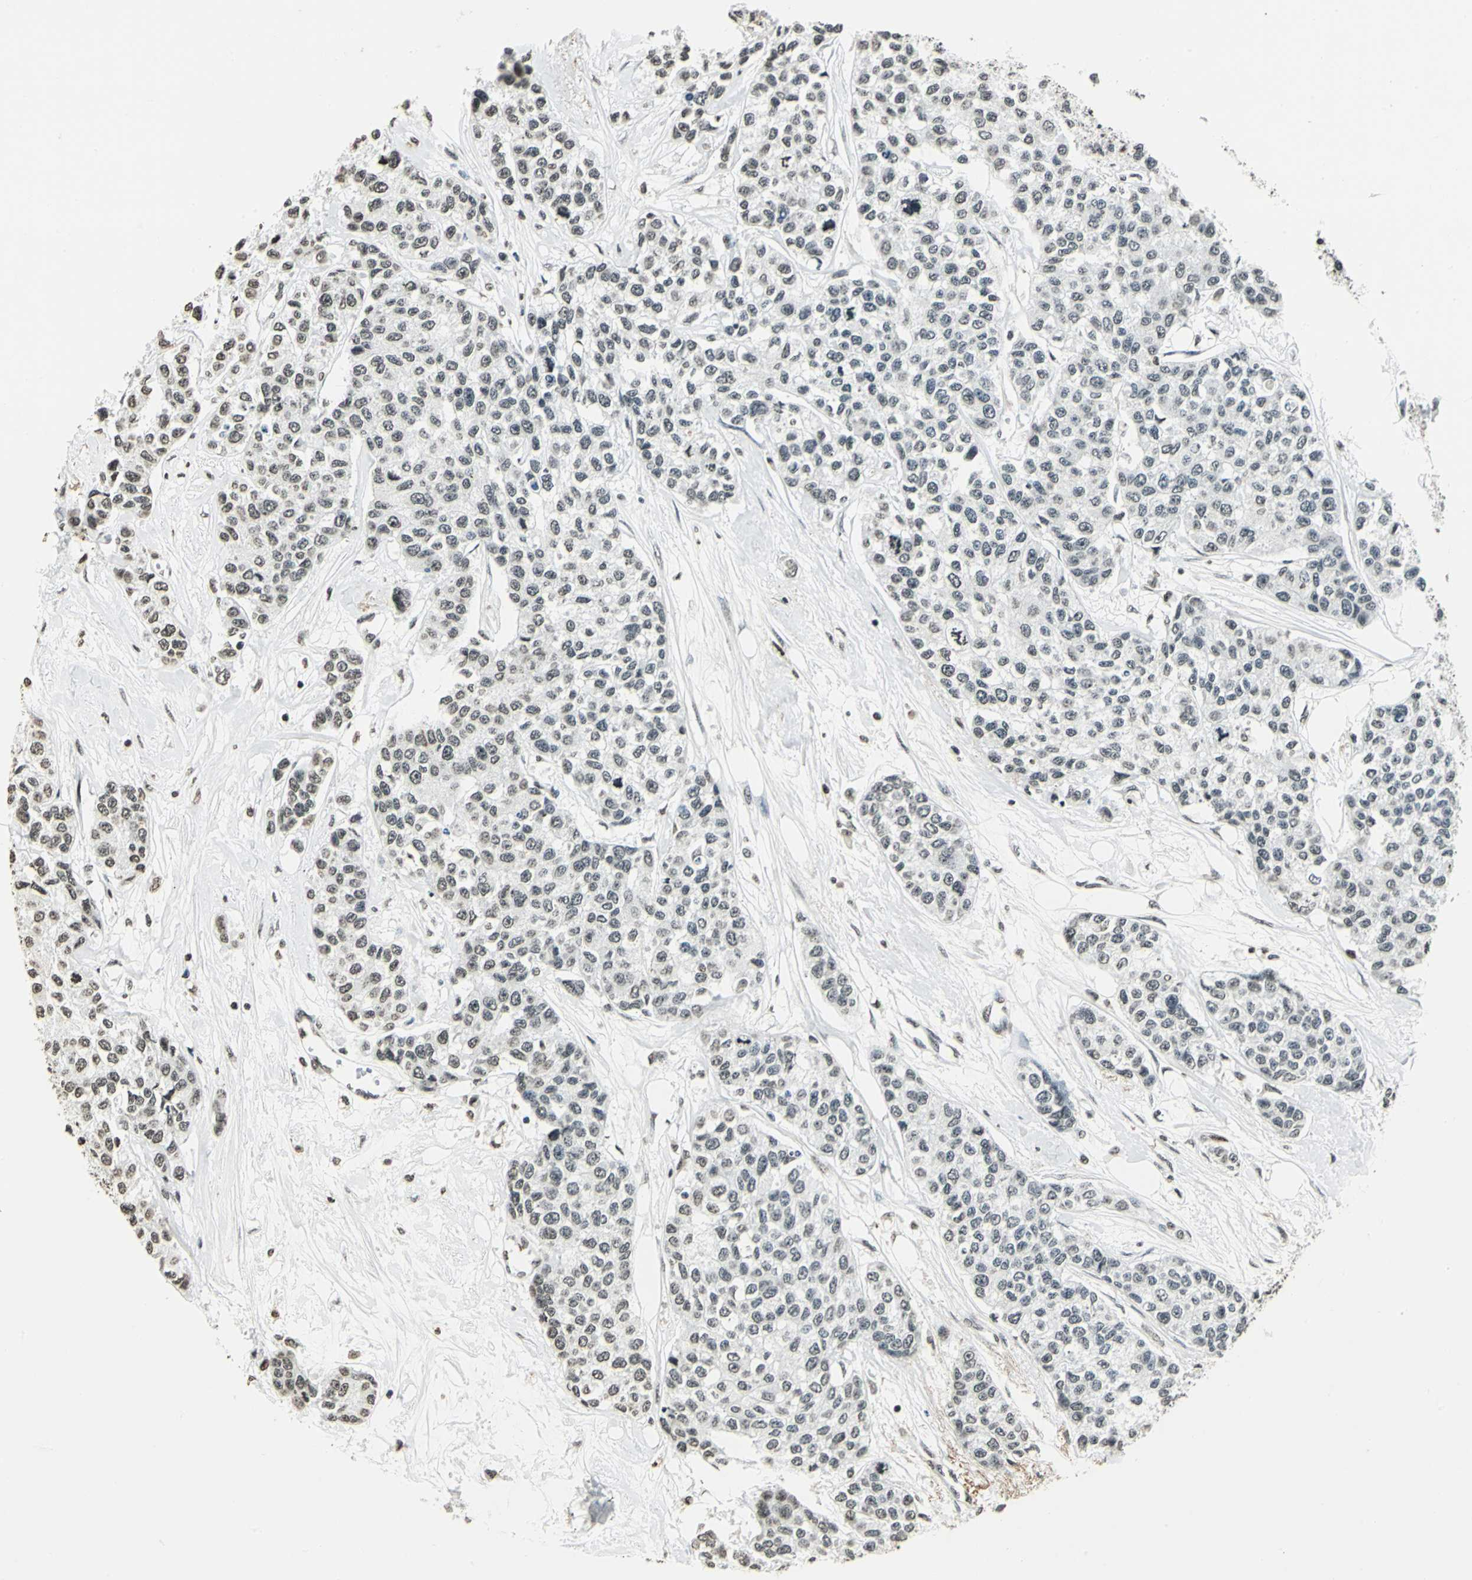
{"staining": {"intensity": "weak", "quantity": ">75%", "location": "nuclear"}, "tissue": "breast cancer", "cell_type": "Tumor cells", "image_type": "cancer", "snomed": [{"axis": "morphology", "description": "Duct carcinoma"}, {"axis": "topography", "description": "Breast"}], "caption": "IHC of human breast cancer (invasive ductal carcinoma) shows low levels of weak nuclear staining in approximately >75% of tumor cells. Nuclei are stained in blue.", "gene": "MCM4", "patient": {"sex": "female", "age": 51}}